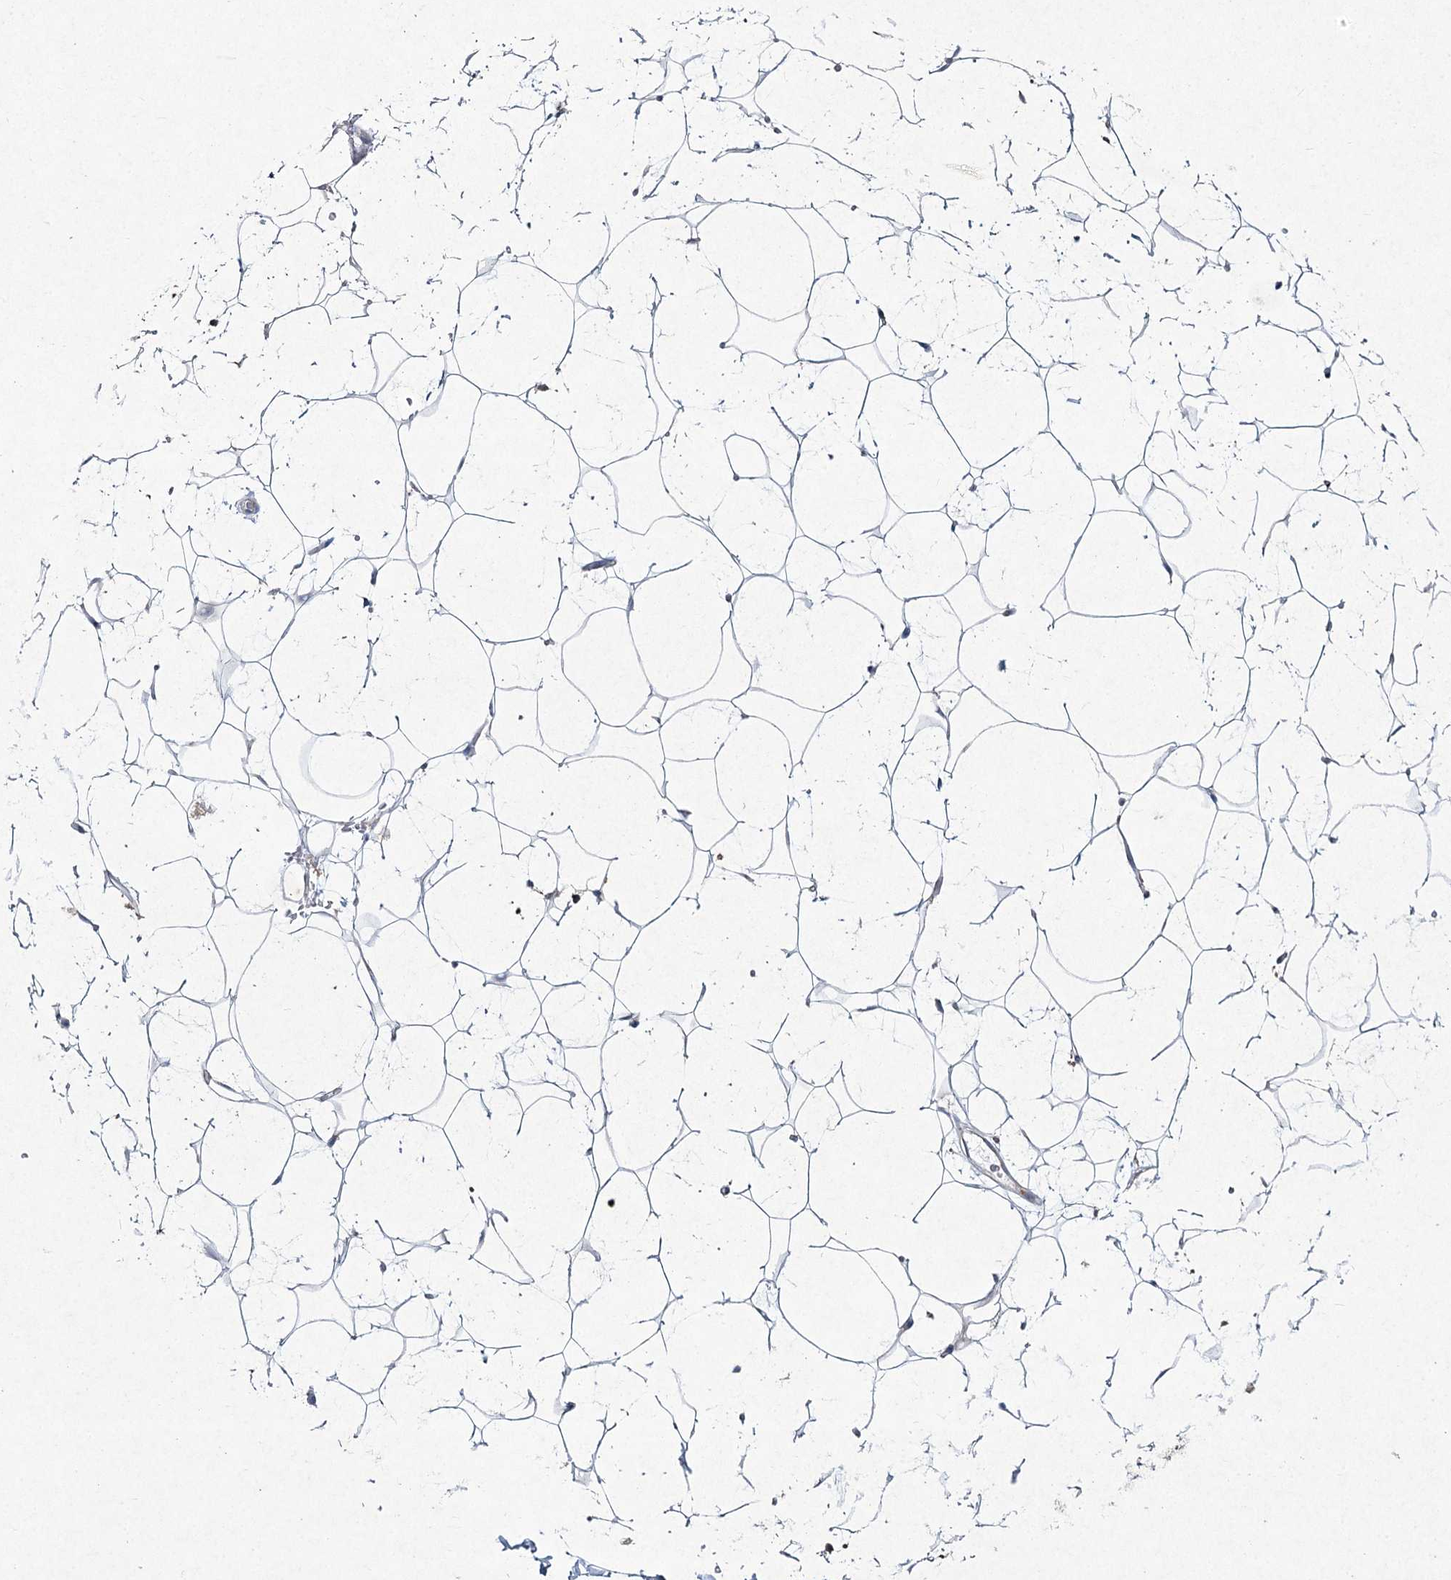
{"staining": {"intensity": "negative", "quantity": "none", "location": "none"}, "tissue": "adipose tissue", "cell_type": "Adipocytes", "image_type": "normal", "snomed": [{"axis": "morphology", "description": "Normal tissue, NOS"}, {"axis": "topography", "description": "Breast"}], "caption": "DAB immunohistochemical staining of unremarkable human adipose tissue exhibits no significant staining in adipocytes. (Immunohistochemistry (ihc), brightfield microscopy, high magnification).", "gene": "NIPAL4", "patient": {"sex": "female", "age": 26}}